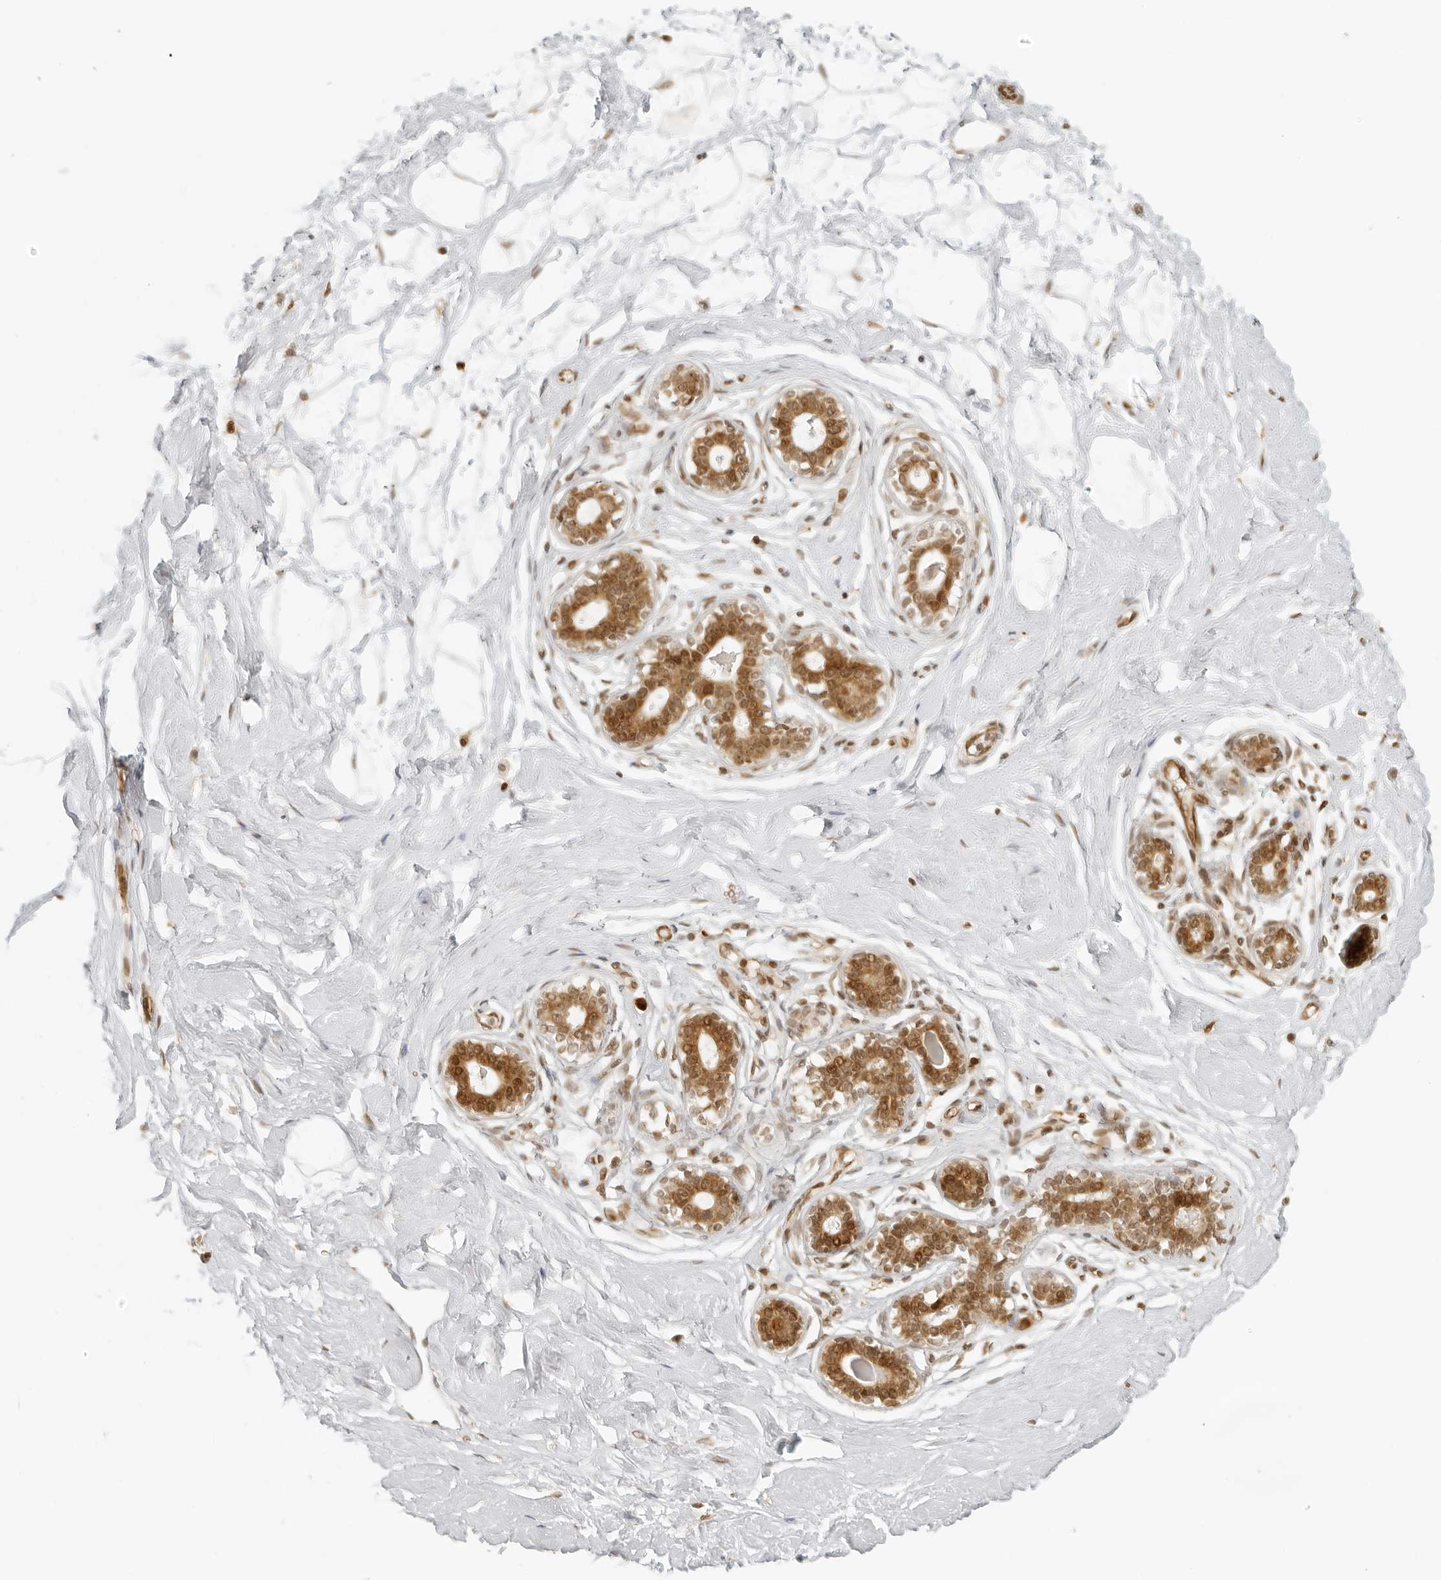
{"staining": {"intensity": "weak", "quantity": ">75%", "location": "nuclear"}, "tissue": "breast", "cell_type": "Adipocytes", "image_type": "normal", "snomed": [{"axis": "morphology", "description": "Normal tissue, NOS"}, {"axis": "morphology", "description": "Adenoma, NOS"}, {"axis": "topography", "description": "Breast"}], "caption": "This is an image of immunohistochemistry (IHC) staining of unremarkable breast, which shows weak positivity in the nuclear of adipocytes.", "gene": "ZNF407", "patient": {"sex": "female", "age": 23}}